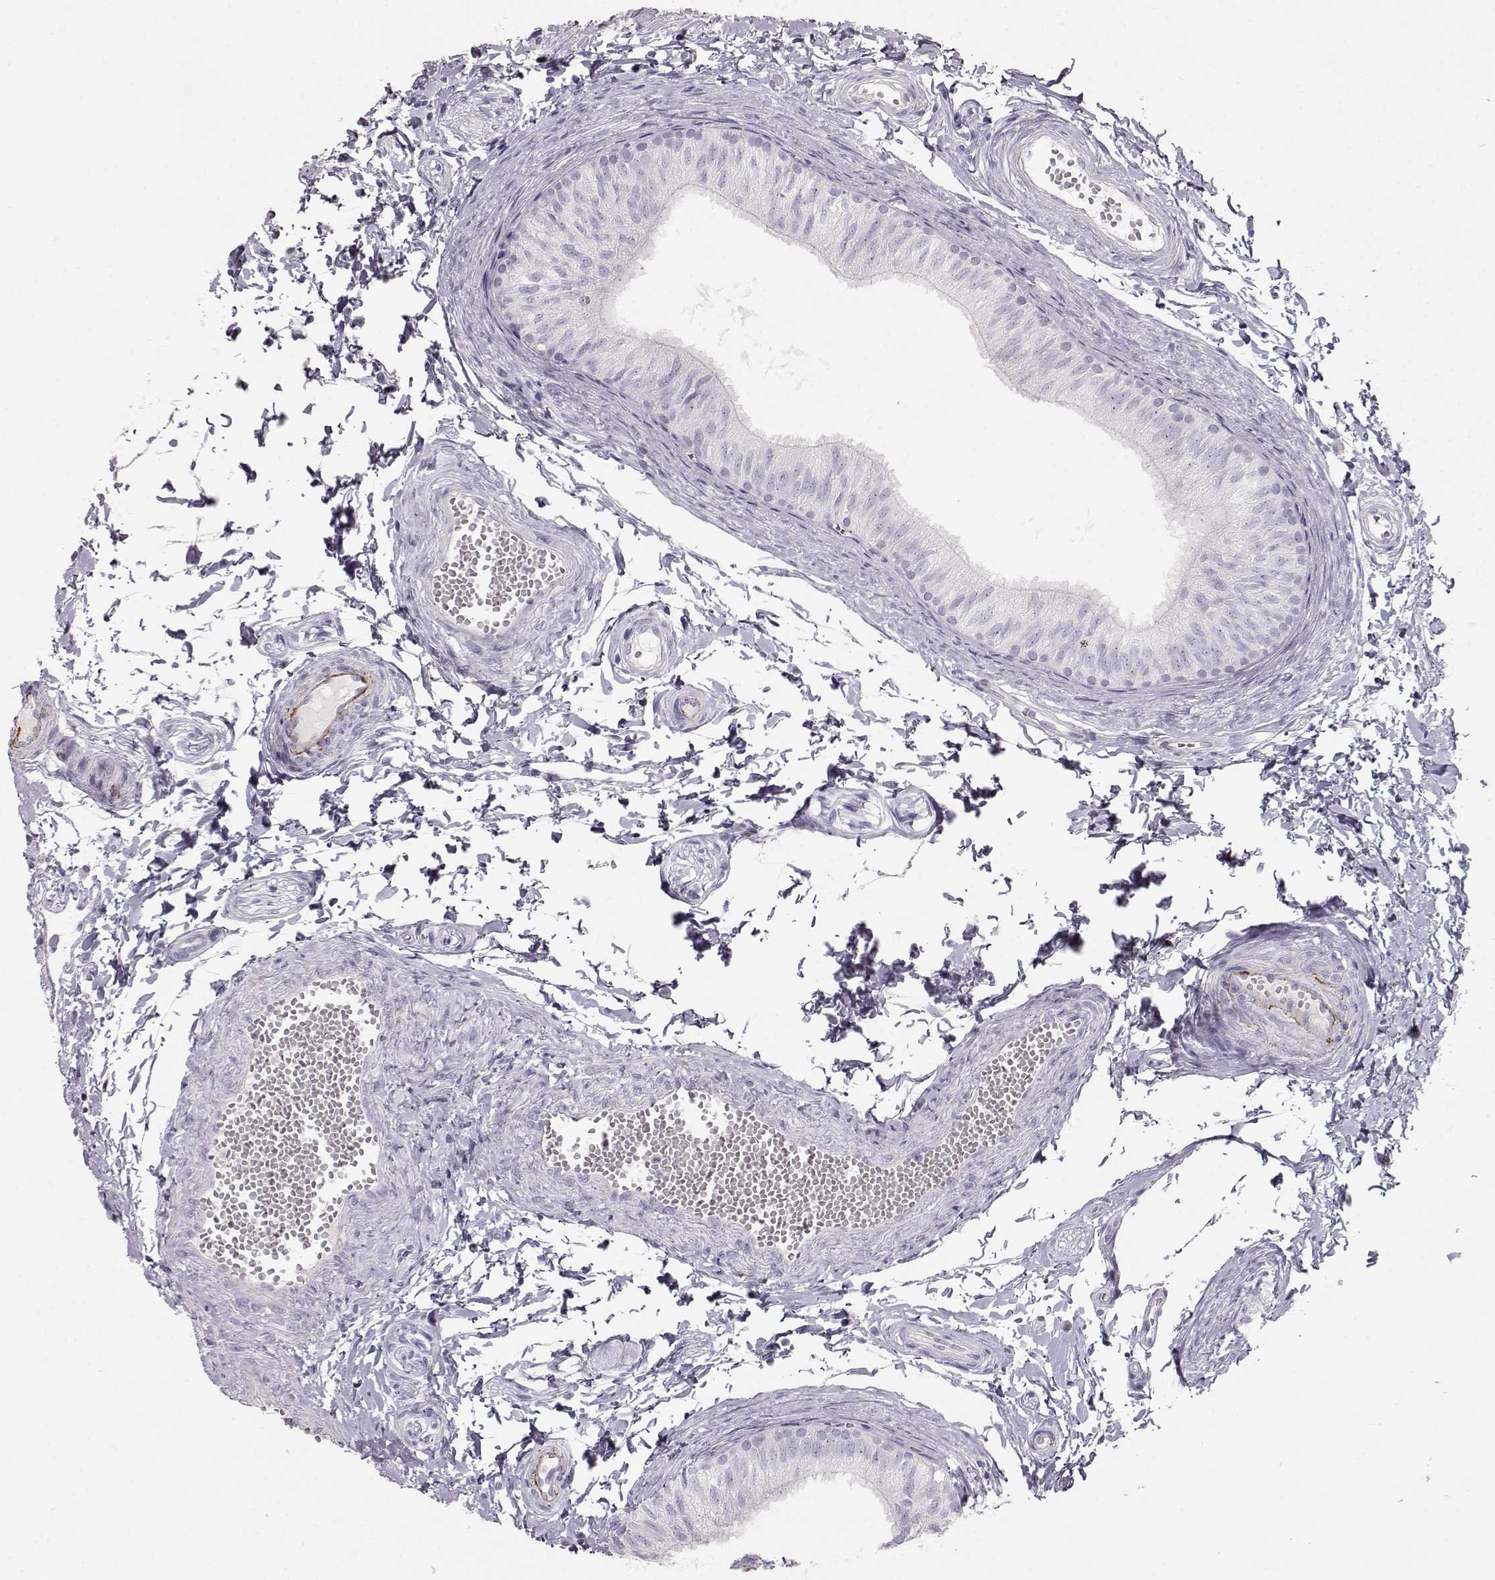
{"staining": {"intensity": "negative", "quantity": "none", "location": "none"}, "tissue": "epididymis", "cell_type": "Glandular cells", "image_type": "normal", "snomed": [{"axis": "morphology", "description": "Normal tissue, NOS"}, {"axis": "topography", "description": "Epididymis"}], "caption": "Immunohistochemistry image of unremarkable epididymis: epididymis stained with DAB shows no significant protein expression in glandular cells.", "gene": "KRTAP16", "patient": {"sex": "male", "age": 22}}